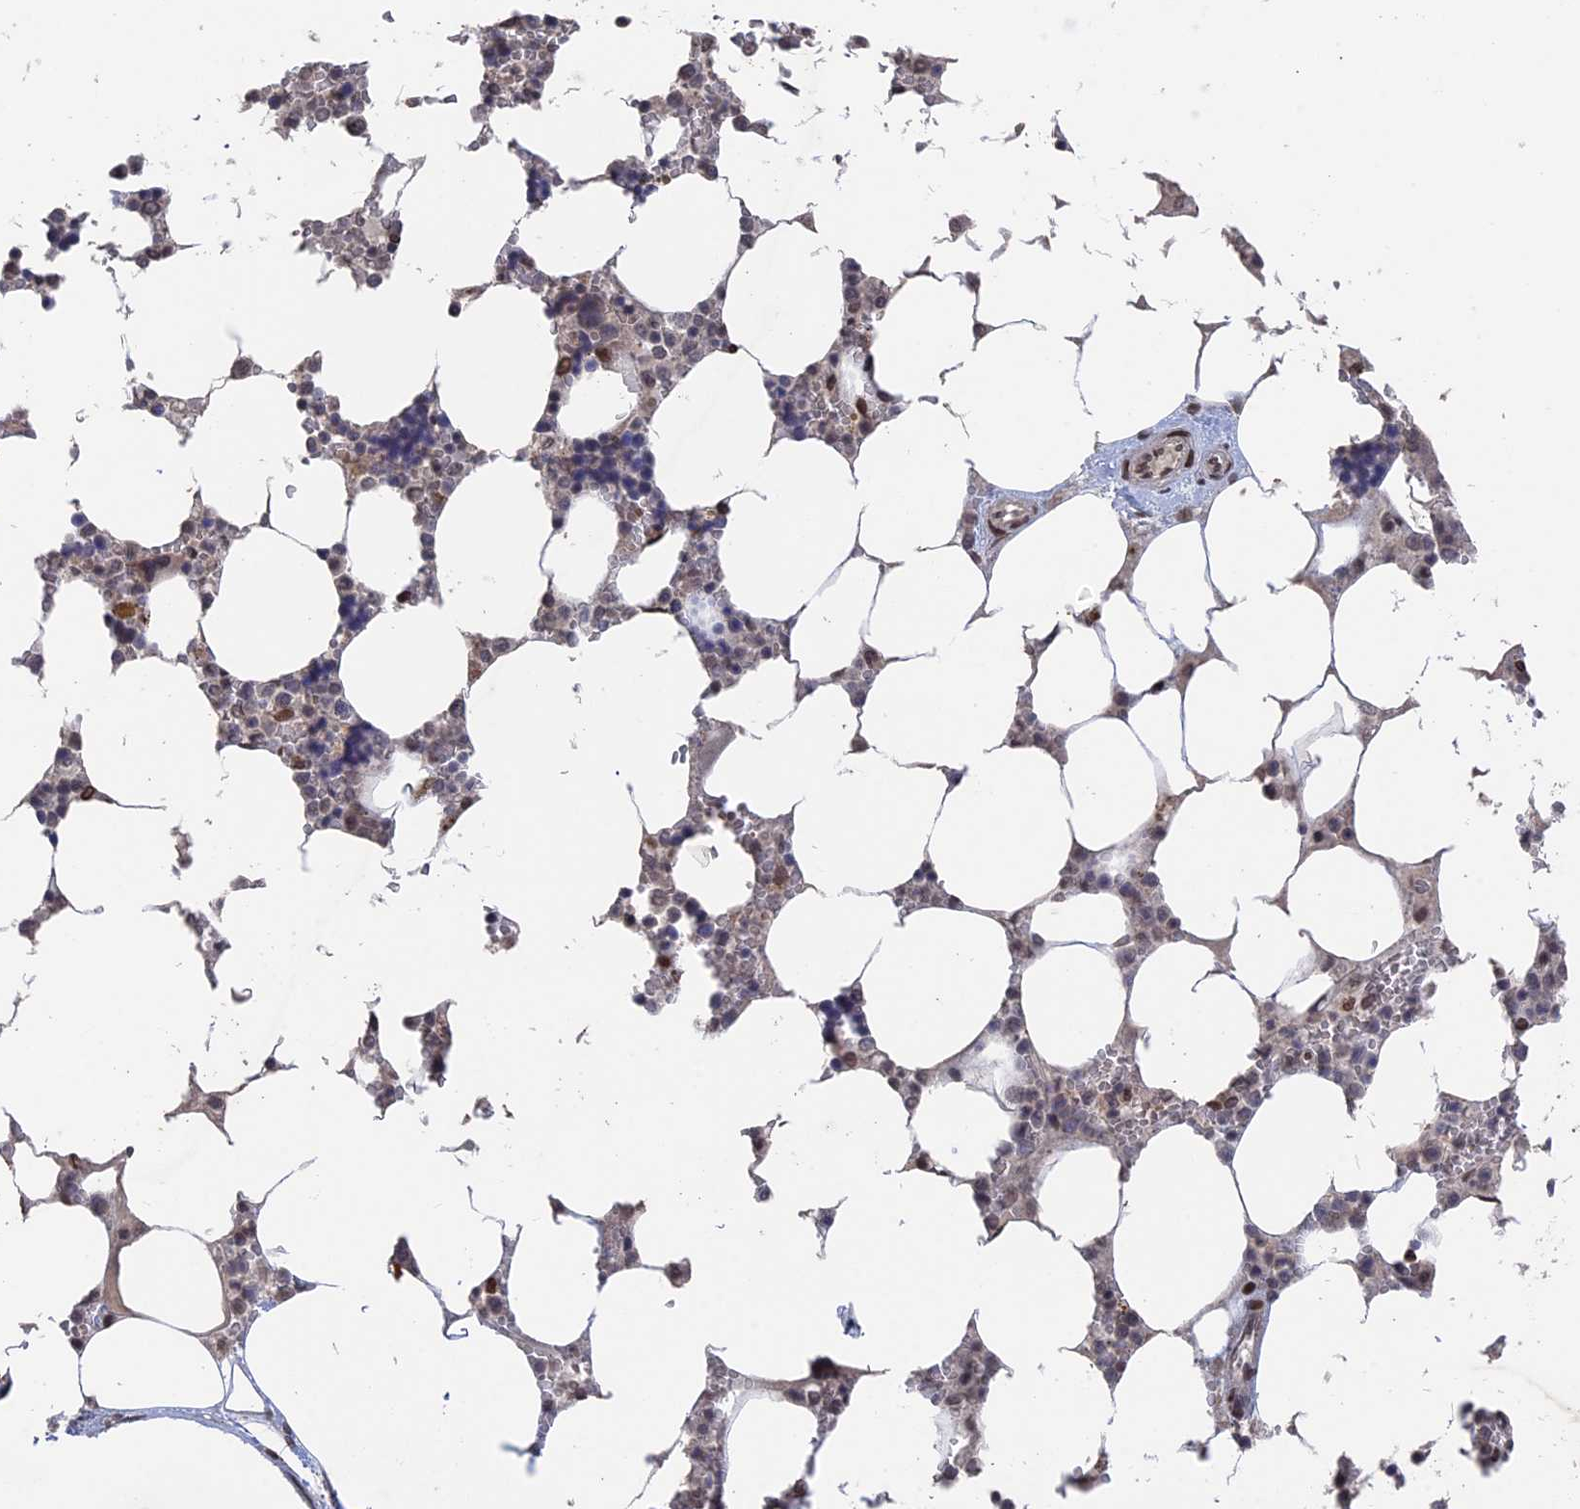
{"staining": {"intensity": "weak", "quantity": "<25%", "location": "nuclear"}, "tissue": "bone marrow", "cell_type": "Hematopoietic cells", "image_type": "normal", "snomed": [{"axis": "morphology", "description": "Normal tissue, NOS"}, {"axis": "topography", "description": "Bone marrow"}], "caption": "IHC image of benign bone marrow: bone marrow stained with DAB shows no significant protein expression in hematopoietic cells.", "gene": "NR2C2AP", "patient": {"sex": "male", "age": 64}}